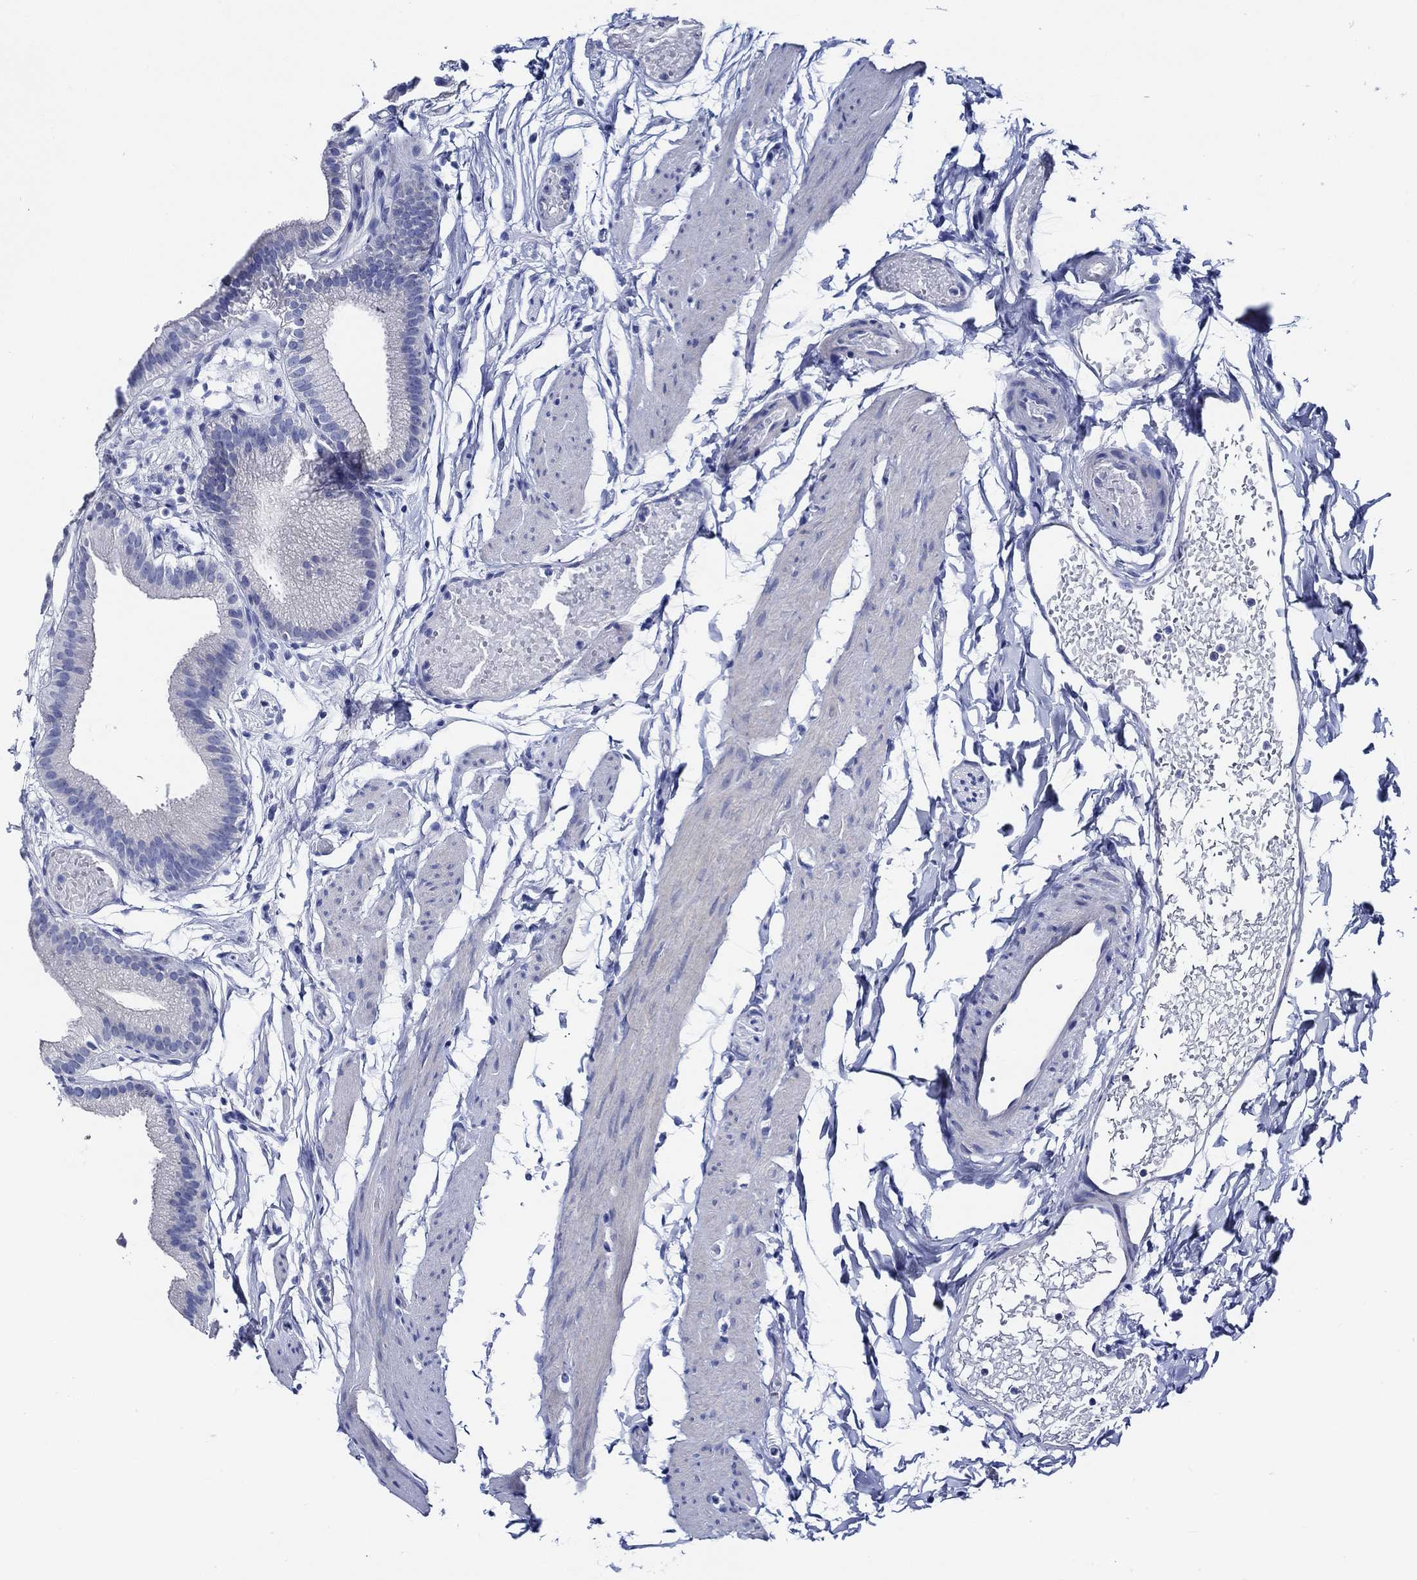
{"staining": {"intensity": "negative", "quantity": "none", "location": "none"}, "tissue": "gallbladder", "cell_type": "Glandular cells", "image_type": "normal", "snomed": [{"axis": "morphology", "description": "Normal tissue, NOS"}, {"axis": "topography", "description": "Gallbladder"}], "caption": "Protein analysis of normal gallbladder exhibits no significant positivity in glandular cells.", "gene": "WDR62", "patient": {"sex": "female", "age": 45}}